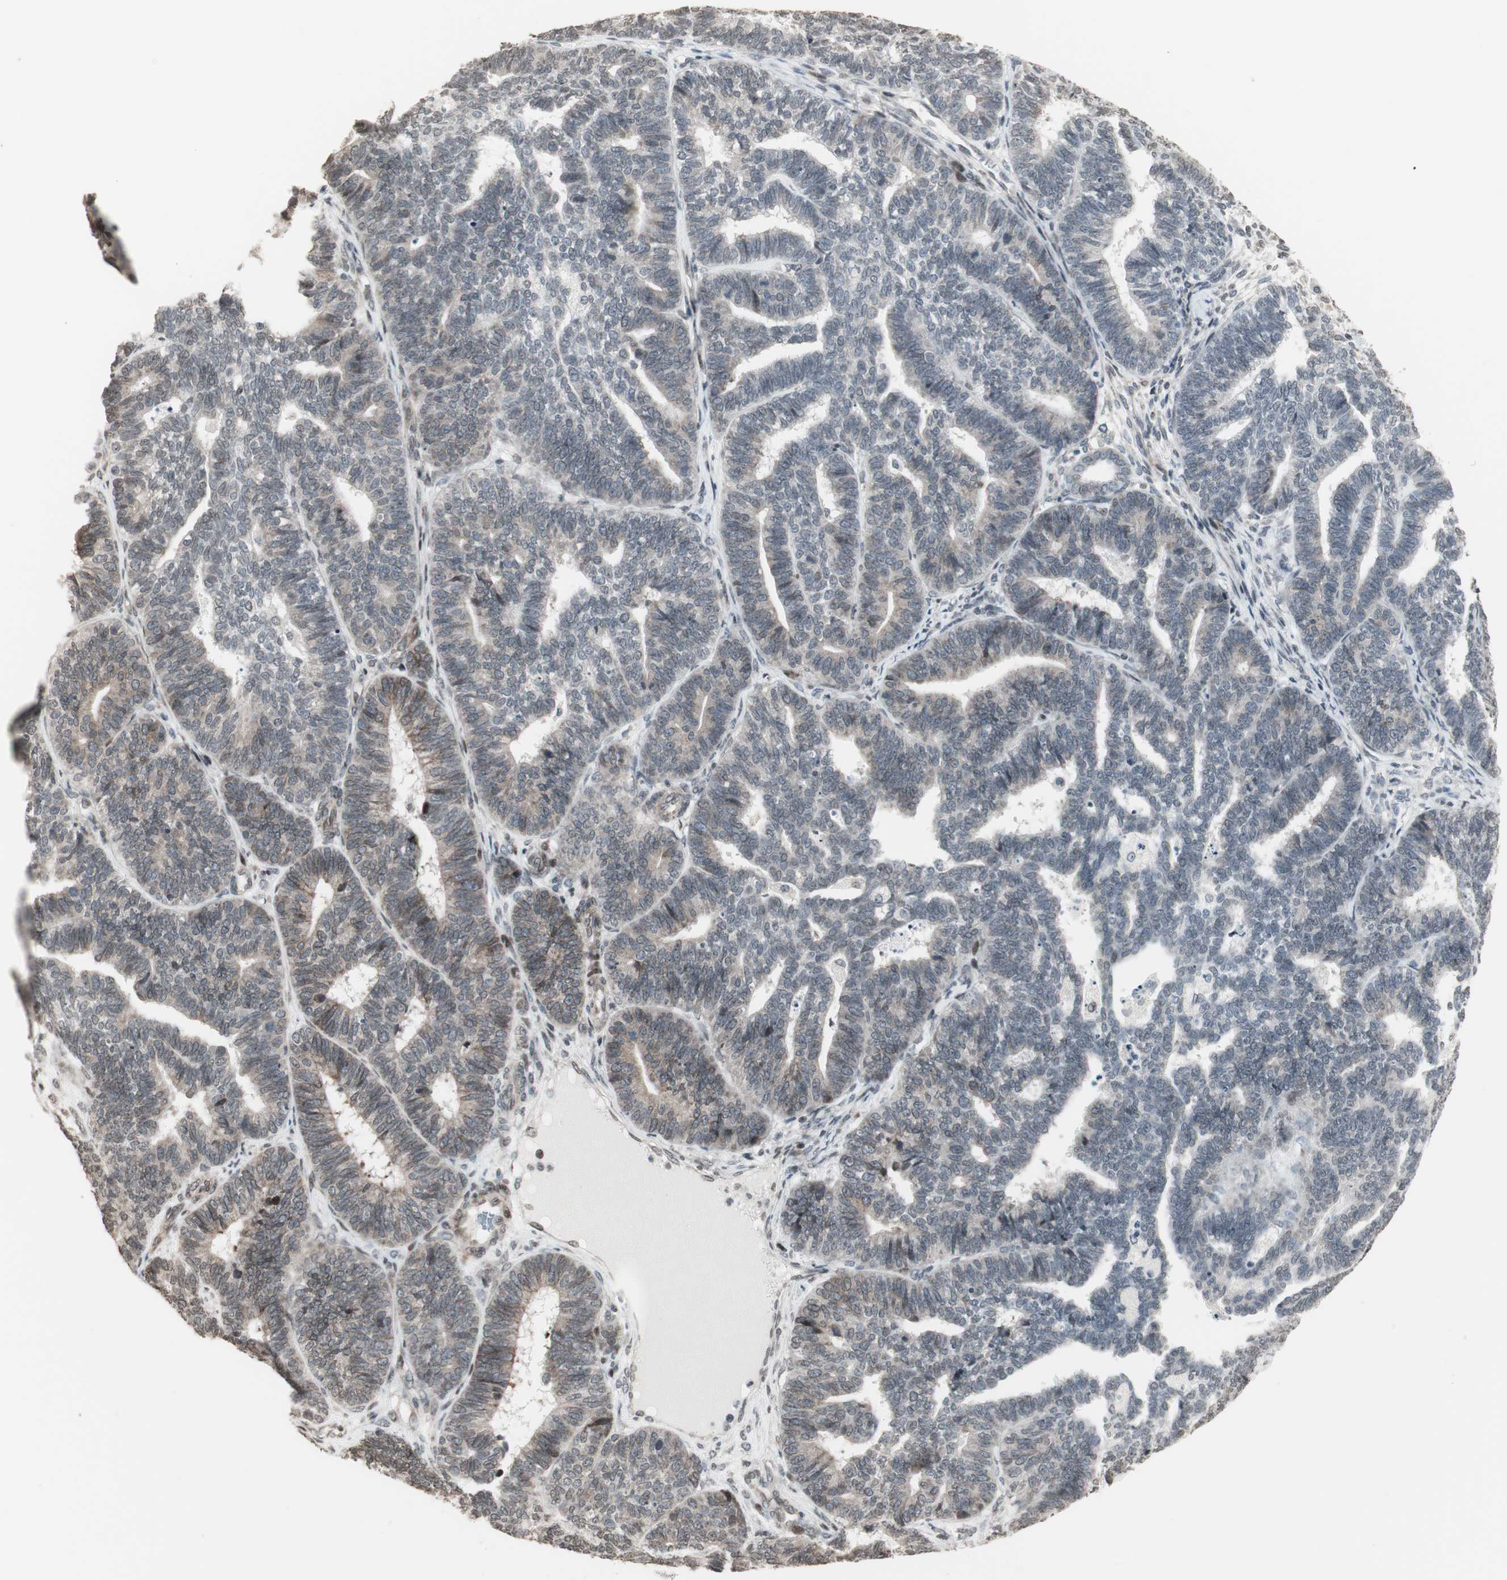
{"staining": {"intensity": "moderate", "quantity": "<25%", "location": "cytoplasmic/membranous,nuclear"}, "tissue": "endometrial cancer", "cell_type": "Tumor cells", "image_type": "cancer", "snomed": [{"axis": "morphology", "description": "Adenocarcinoma, NOS"}, {"axis": "topography", "description": "Endometrium"}], "caption": "Immunohistochemistry histopathology image of endometrial cancer (adenocarcinoma) stained for a protein (brown), which exhibits low levels of moderate cytoplasmic/membranous and nuclear expression in approximately <25% of tumor cells.", "gene": "CBLC", "patient": {"sex": "female", "age": 70}}